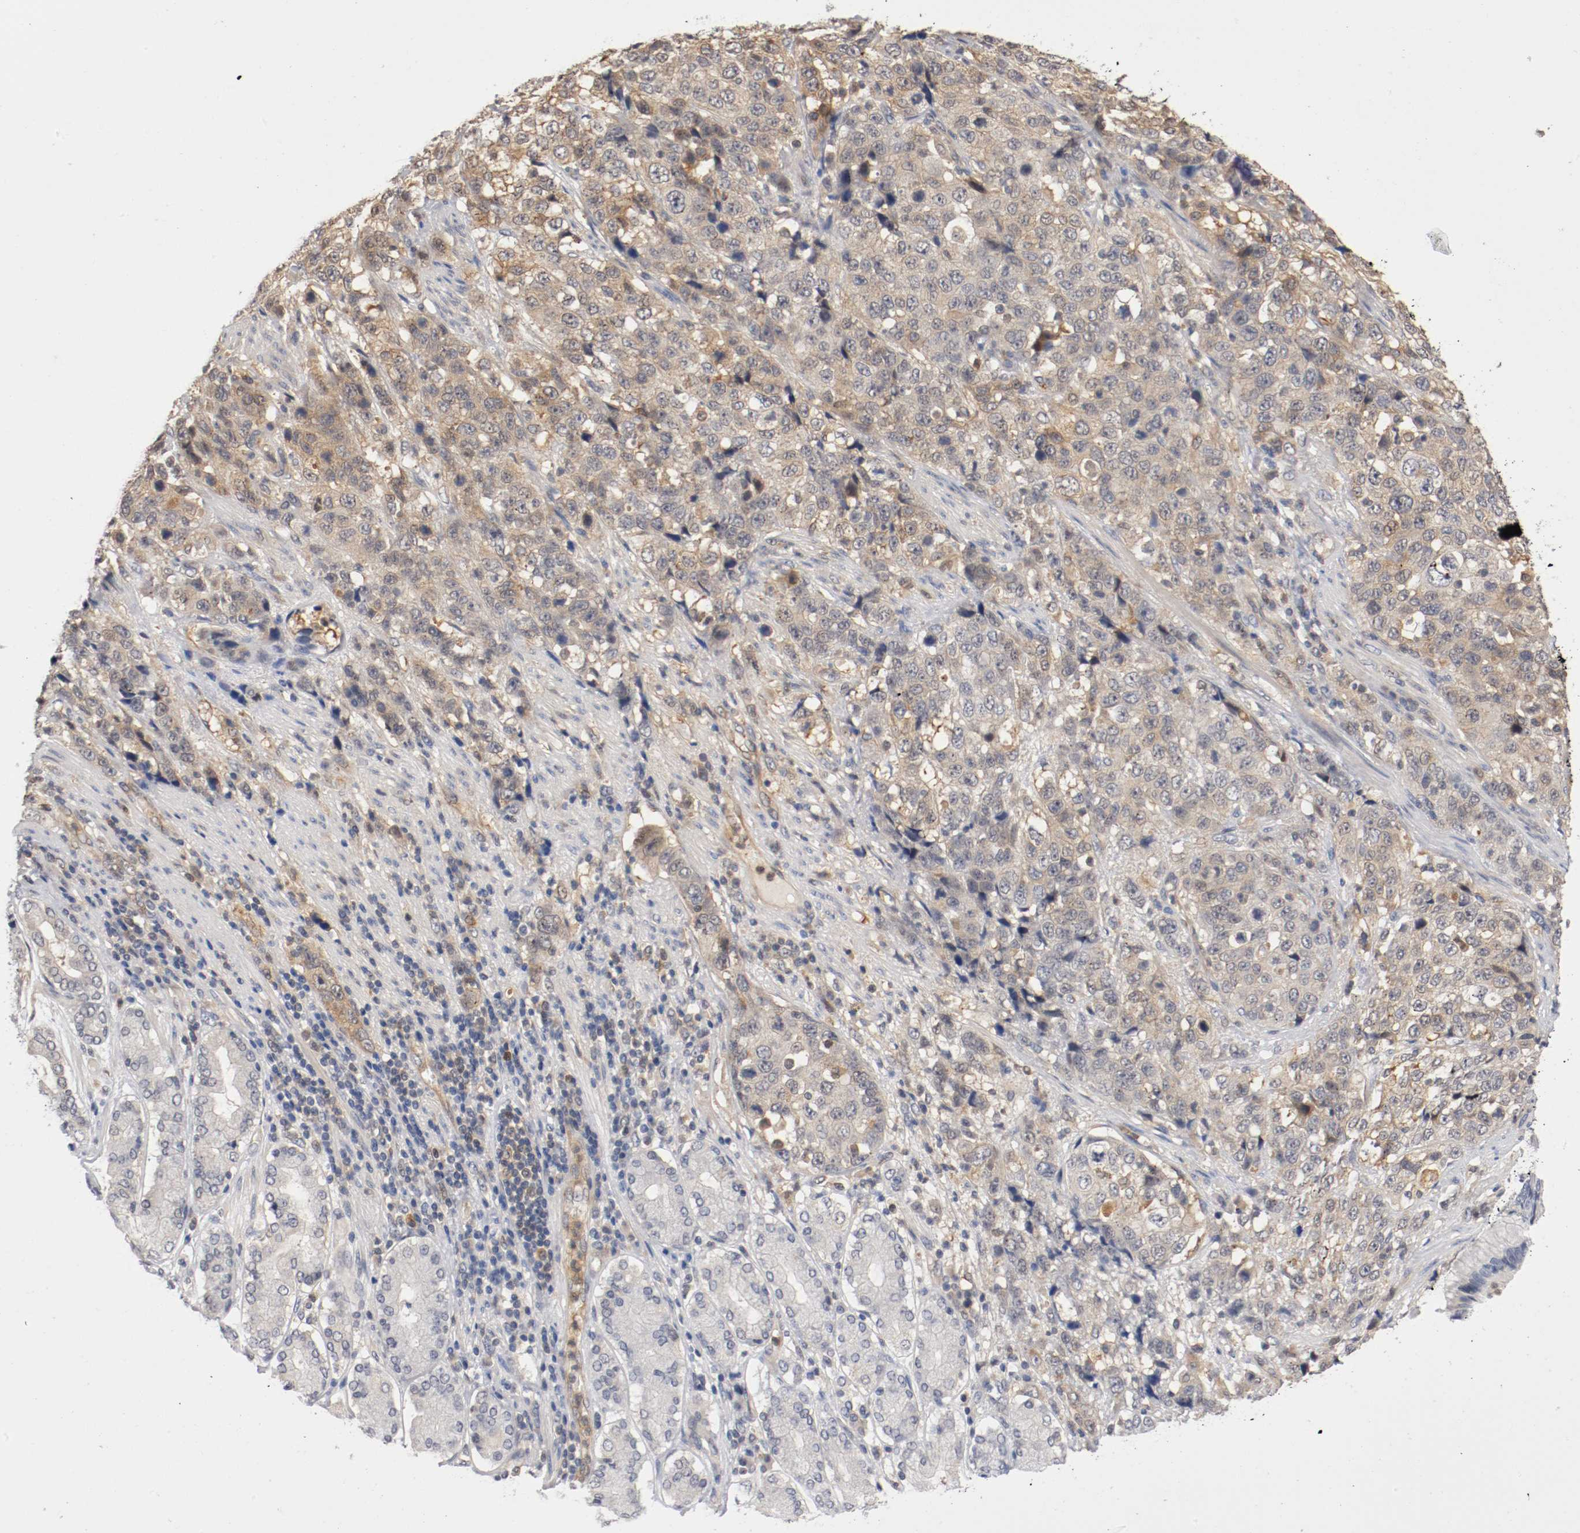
{"staining": {"intensity": "weak", "quantity": "25%-75%", "location": "cytoplasmic/membranous"}, "tissue": "stomach cancer", "cell_type": "Tumor cells", "image_type": "cancer", "snomed": [{"axis": "morphology", "description": "Normal tissue, NOS"}, {"axis": "morphology", "description": "Adenocarcinoma, NOS"}, {"axis": "topography", "description": "Stomach"}], "caption": "The immunohistochemical stain highlights weak cytoplasmic/membranous staining in tumor cells of stomach cancer tissue.", "gene": "RBM23", "patient": {"sex": "male", "age": 48}}